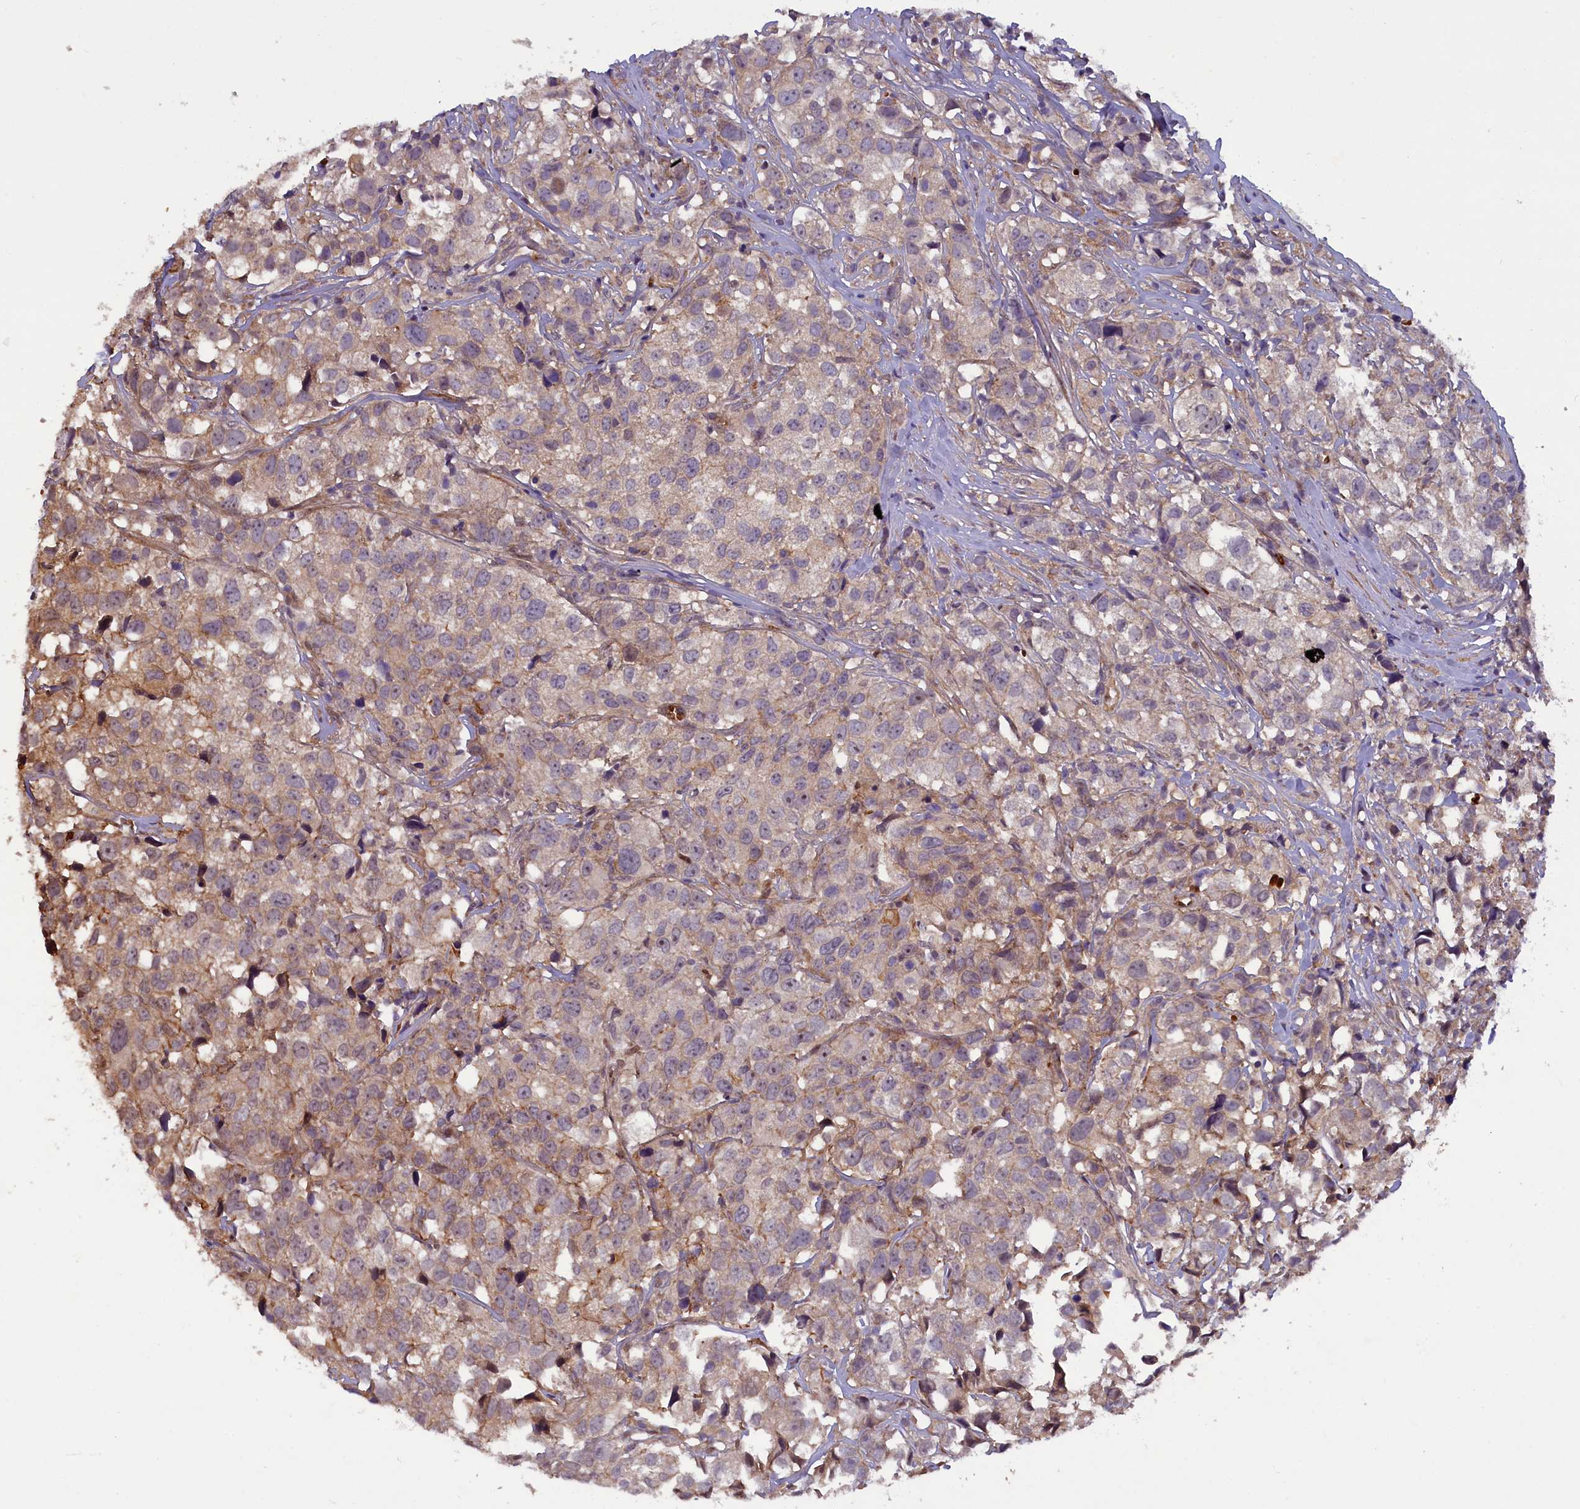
{"staining": {"intensity": "moderate", "quantity": "25%-75%", "location": "cytoplasmic/membranous"}, "tissue": "urothelial cancer", "cell_type": "Tumor cells", "image_type": "cancer", "snomed": [{"axis": "morphology", "description": "Urothelial carcinoma, High grade"}, {"axis": "topography", "description": "Urinary bladder"}], "caption": "A micrograph showing moderate cytoplasmic/membranous expression in approximately 25%-75% of tumor cells in urothelial cancer, as visualized by brown immunohistochemical staining.", "gene": "CCDC9B", "patient": {"sex": "female", "age": 75}}